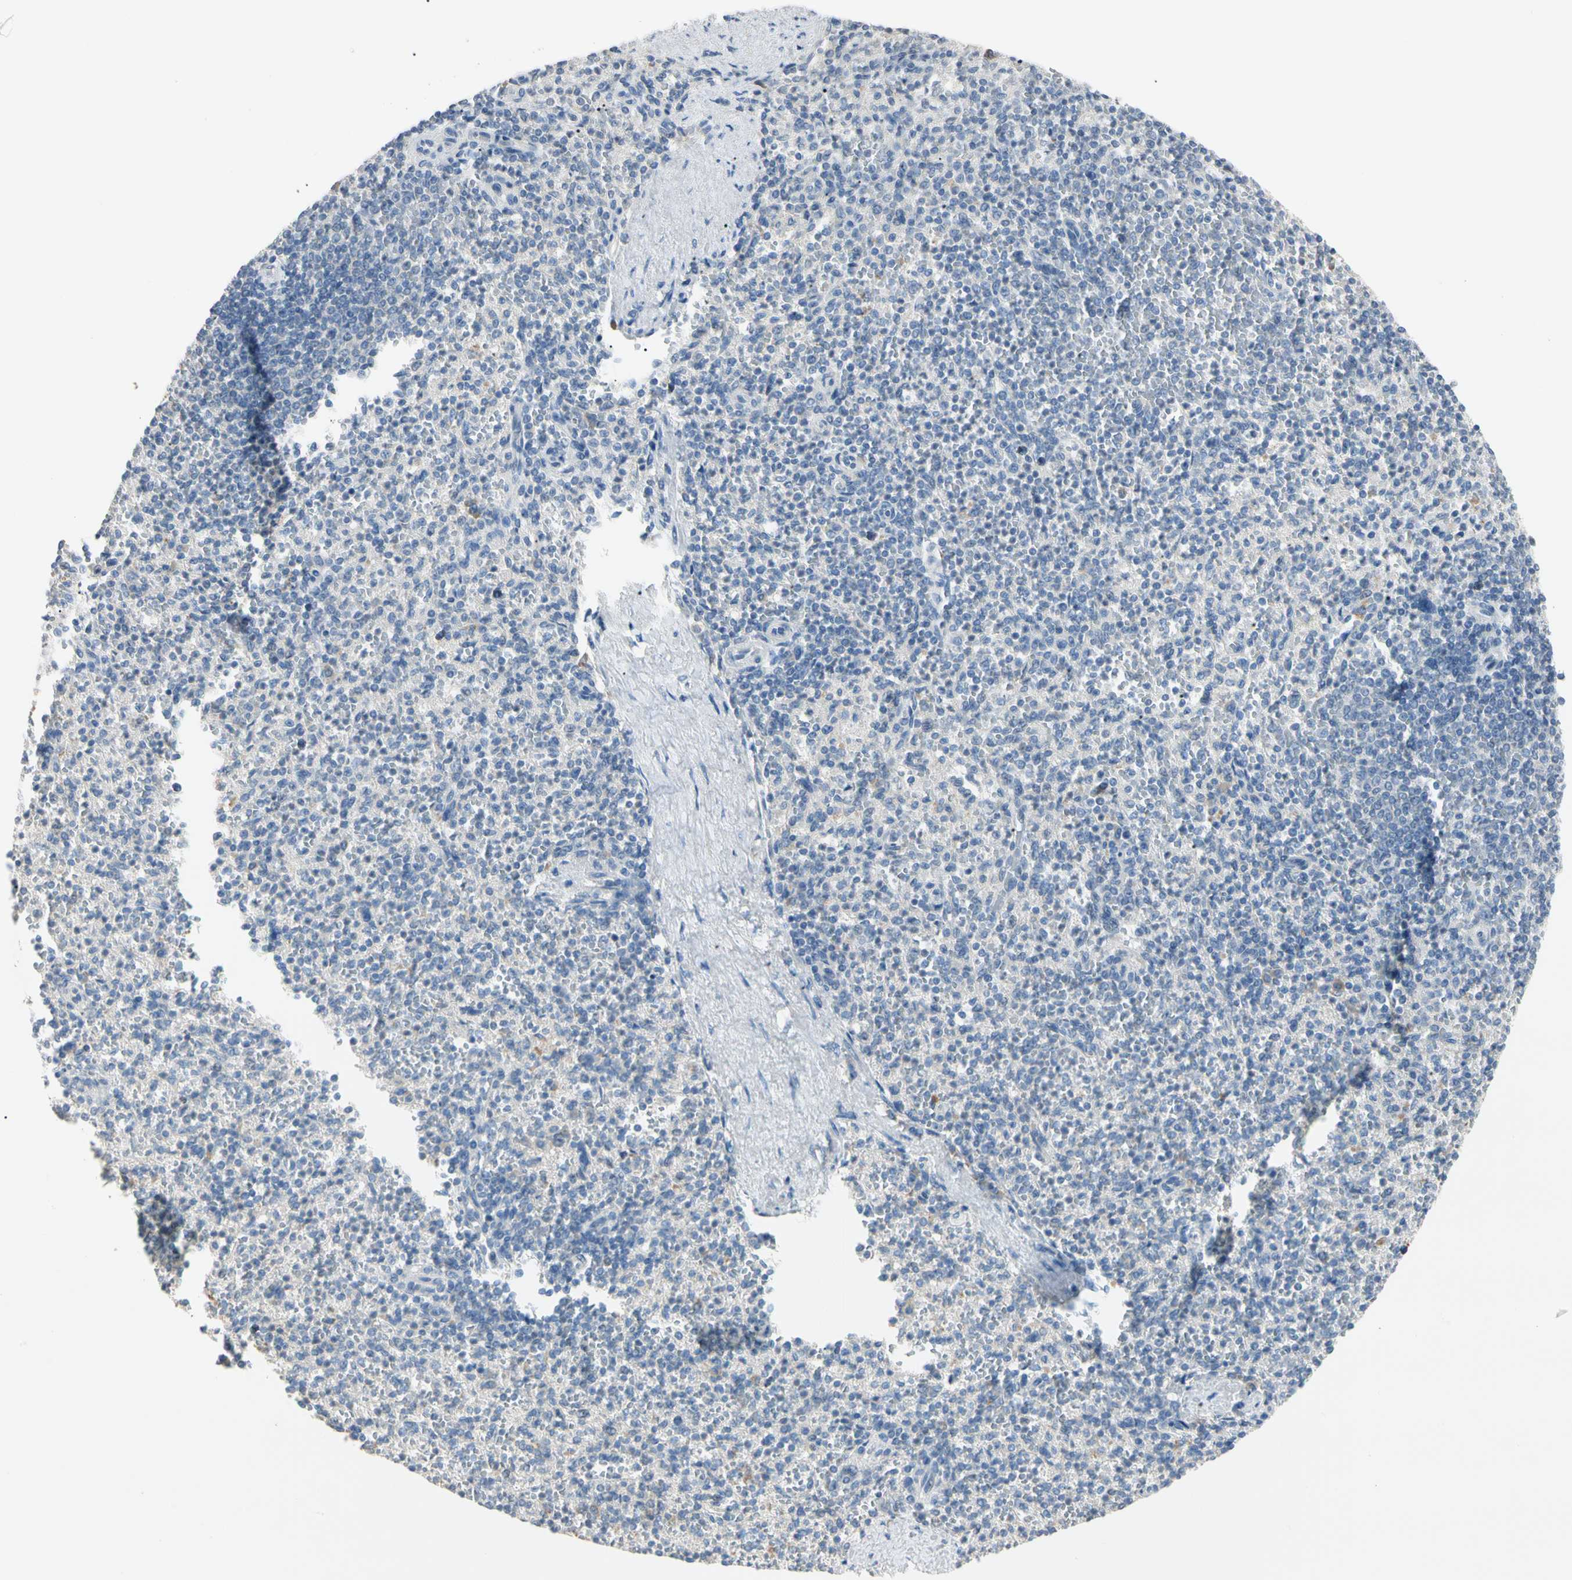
{"staining": {"intensity": "negative", "quantity": "none", "location": "none"}, "tissue": "spleen", "cell_type": "Cells in red pulp", "image_type": "normal", "snomed": [{"axis": "morphology", "description": "Normal tissue, NOS"}, {"axis": "topography", "description": "Spleen"}], "caption": "This is a micrograph of IHC staining of normal spleen, which shows no expression in cells in red pulp. The staining is performed using DAB (3,3'-diaminobenzidine) brown chromogen with nuclei counter-stained in using hematoxylin.", "gene": "PRSS21", "patient": {"sex": "female", "age": 74}}